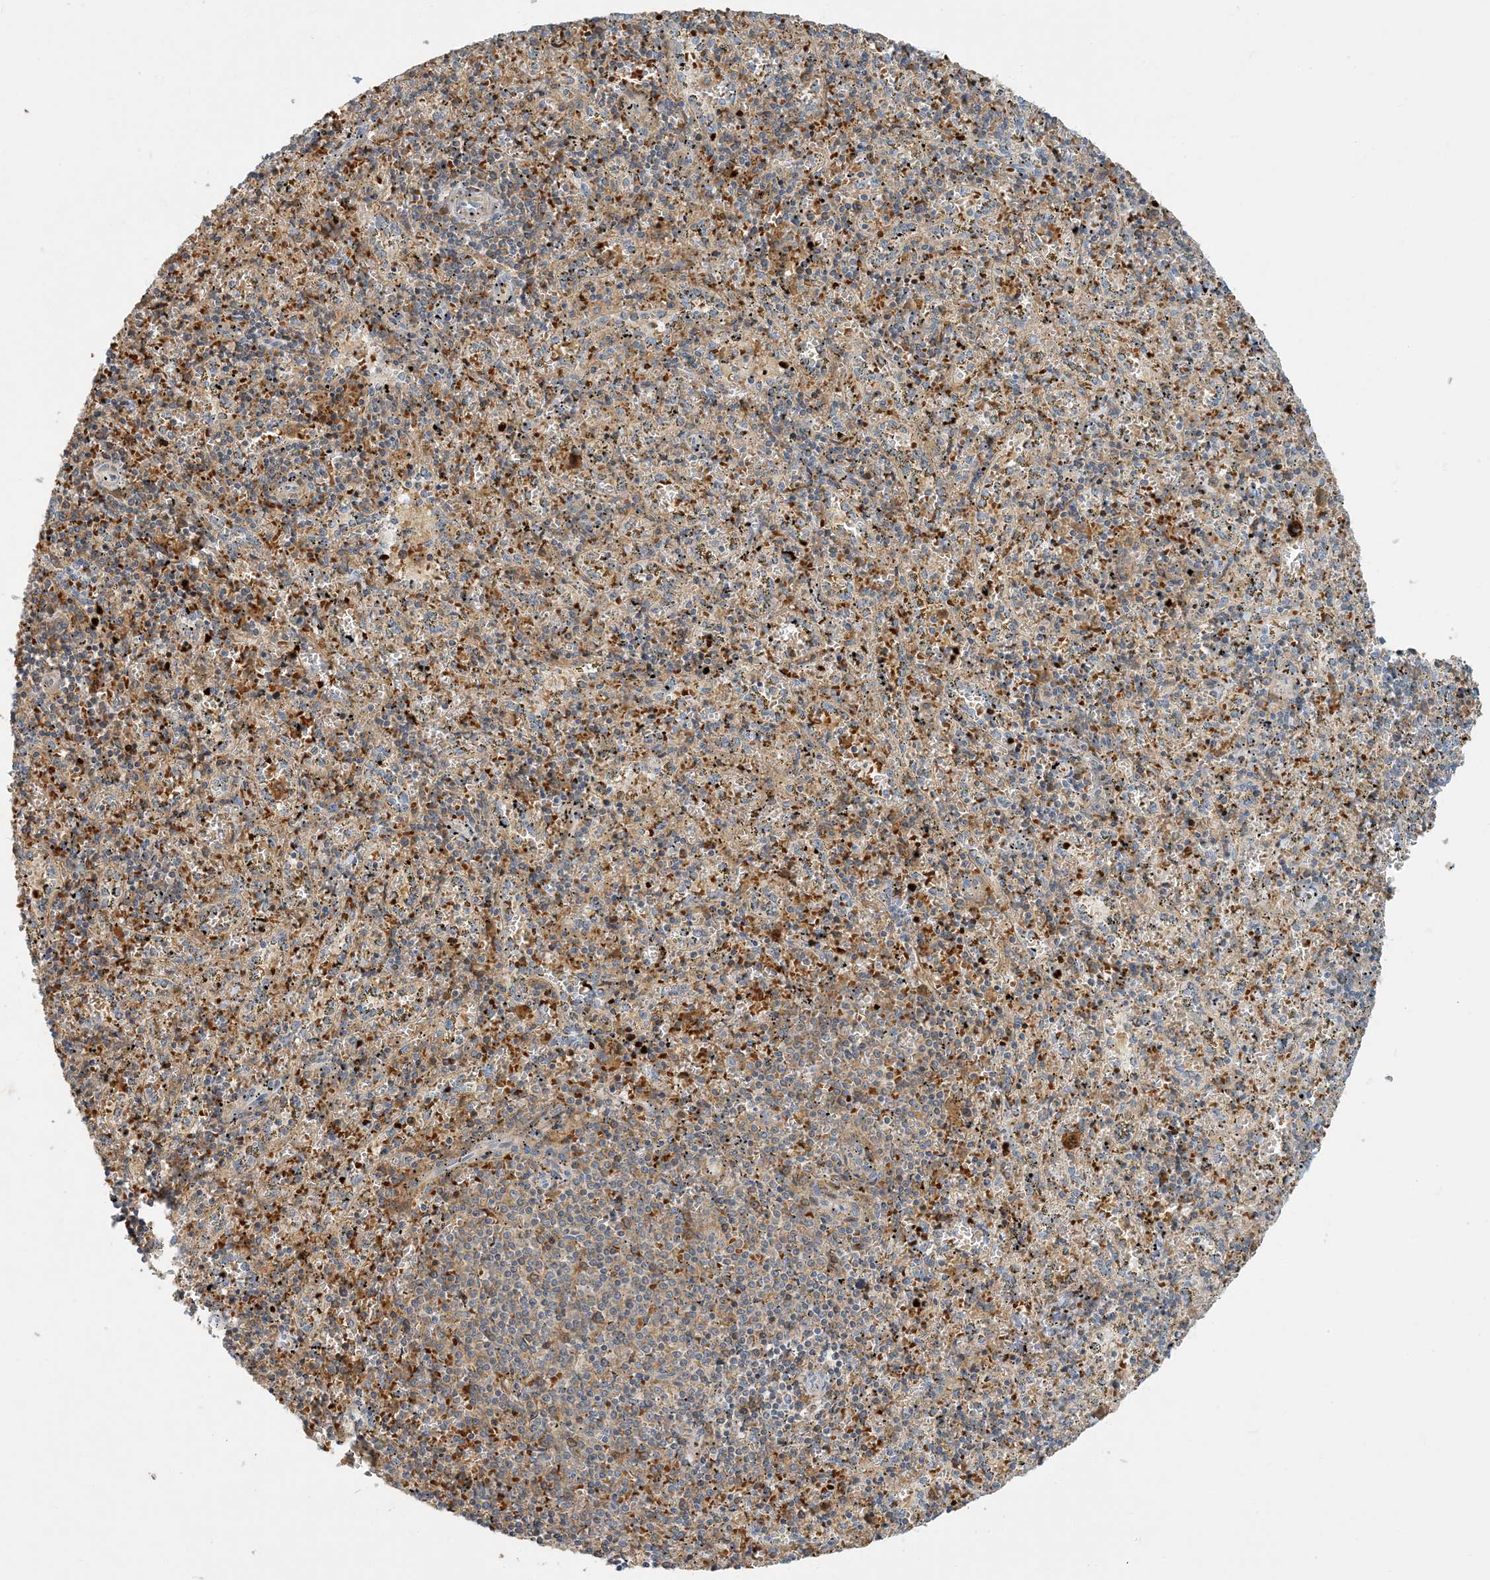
{"staining": {"intensity": "moderate", "quantity": "<25%", "location": "cytoplasmic/membranous"}, "tissue": "spleen", "cell_type": "Cells in red pulp", "image_type": "normal", "snomed": [{"axis": "morphology", "description": "Normal tissue, NOS"}, {"axis": "topography", "description": "Spleen"}], "caption": "Human spleen stained with a brown dye shows moderate cytoplasmic/membranous positive staining in approximately <25% of cells in red pulp.", "gene": "LTN1", "patient": {"sex": "male", "age": 11}}